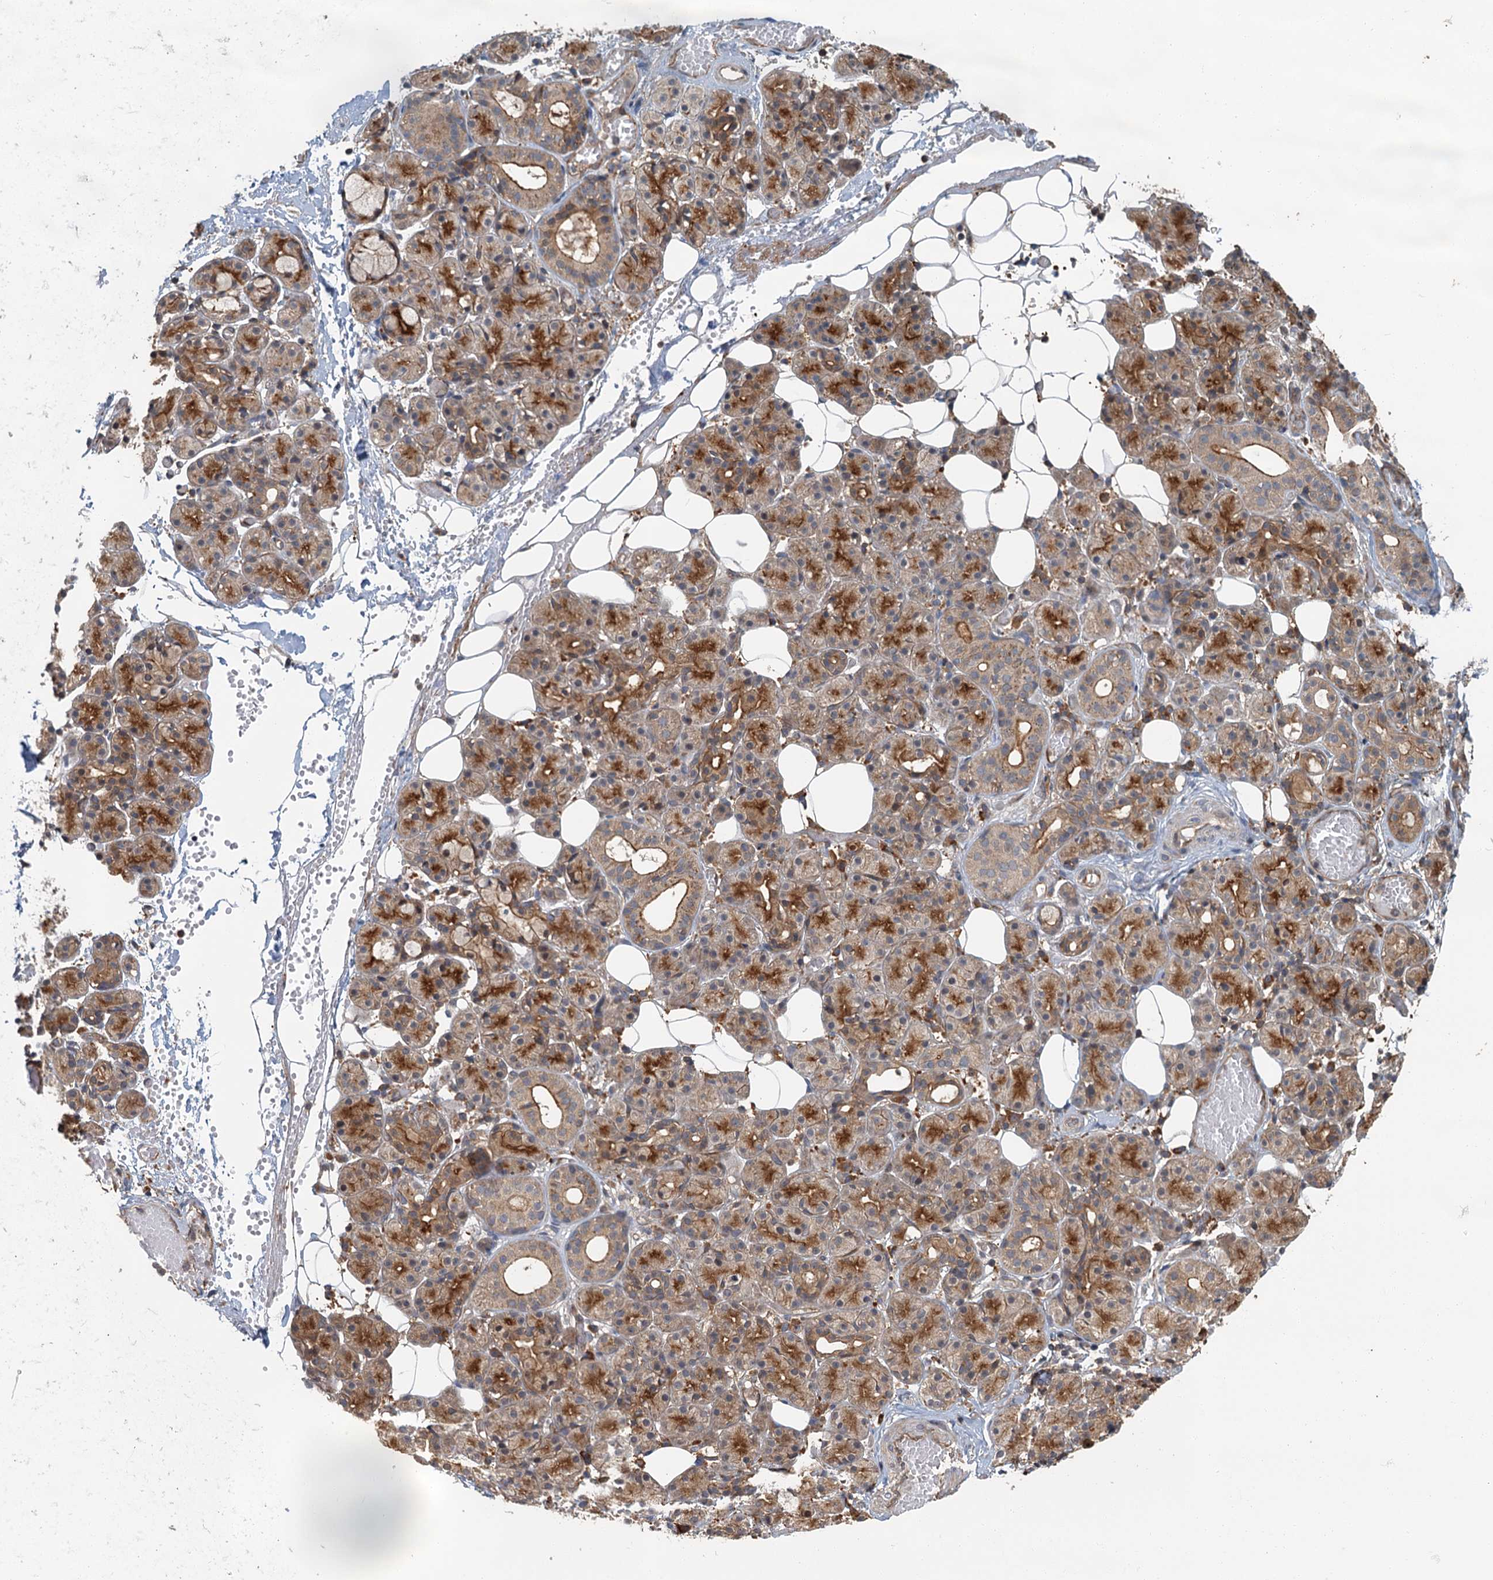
{"staining": {"intensity": "strong", "quantity": "25%-75%", "location": "cytoplasmic/membranous"}, "tissue": "salivary gland", "cell_type": "Glandular cells", "image_type": "normal", "snomed": [{"axis": "morphology", "description": "Normal tissue, NOS"}, {"axis": "topography", "description": "Salivary gland"}], "caption": "Protein staining of benign salivary gland reveals strong cytoplasmic/membranous positivity in about 25%-75% of glandular cells.", "gene": "ZNF527", "patient": {"sex": "male", "age": 63}}